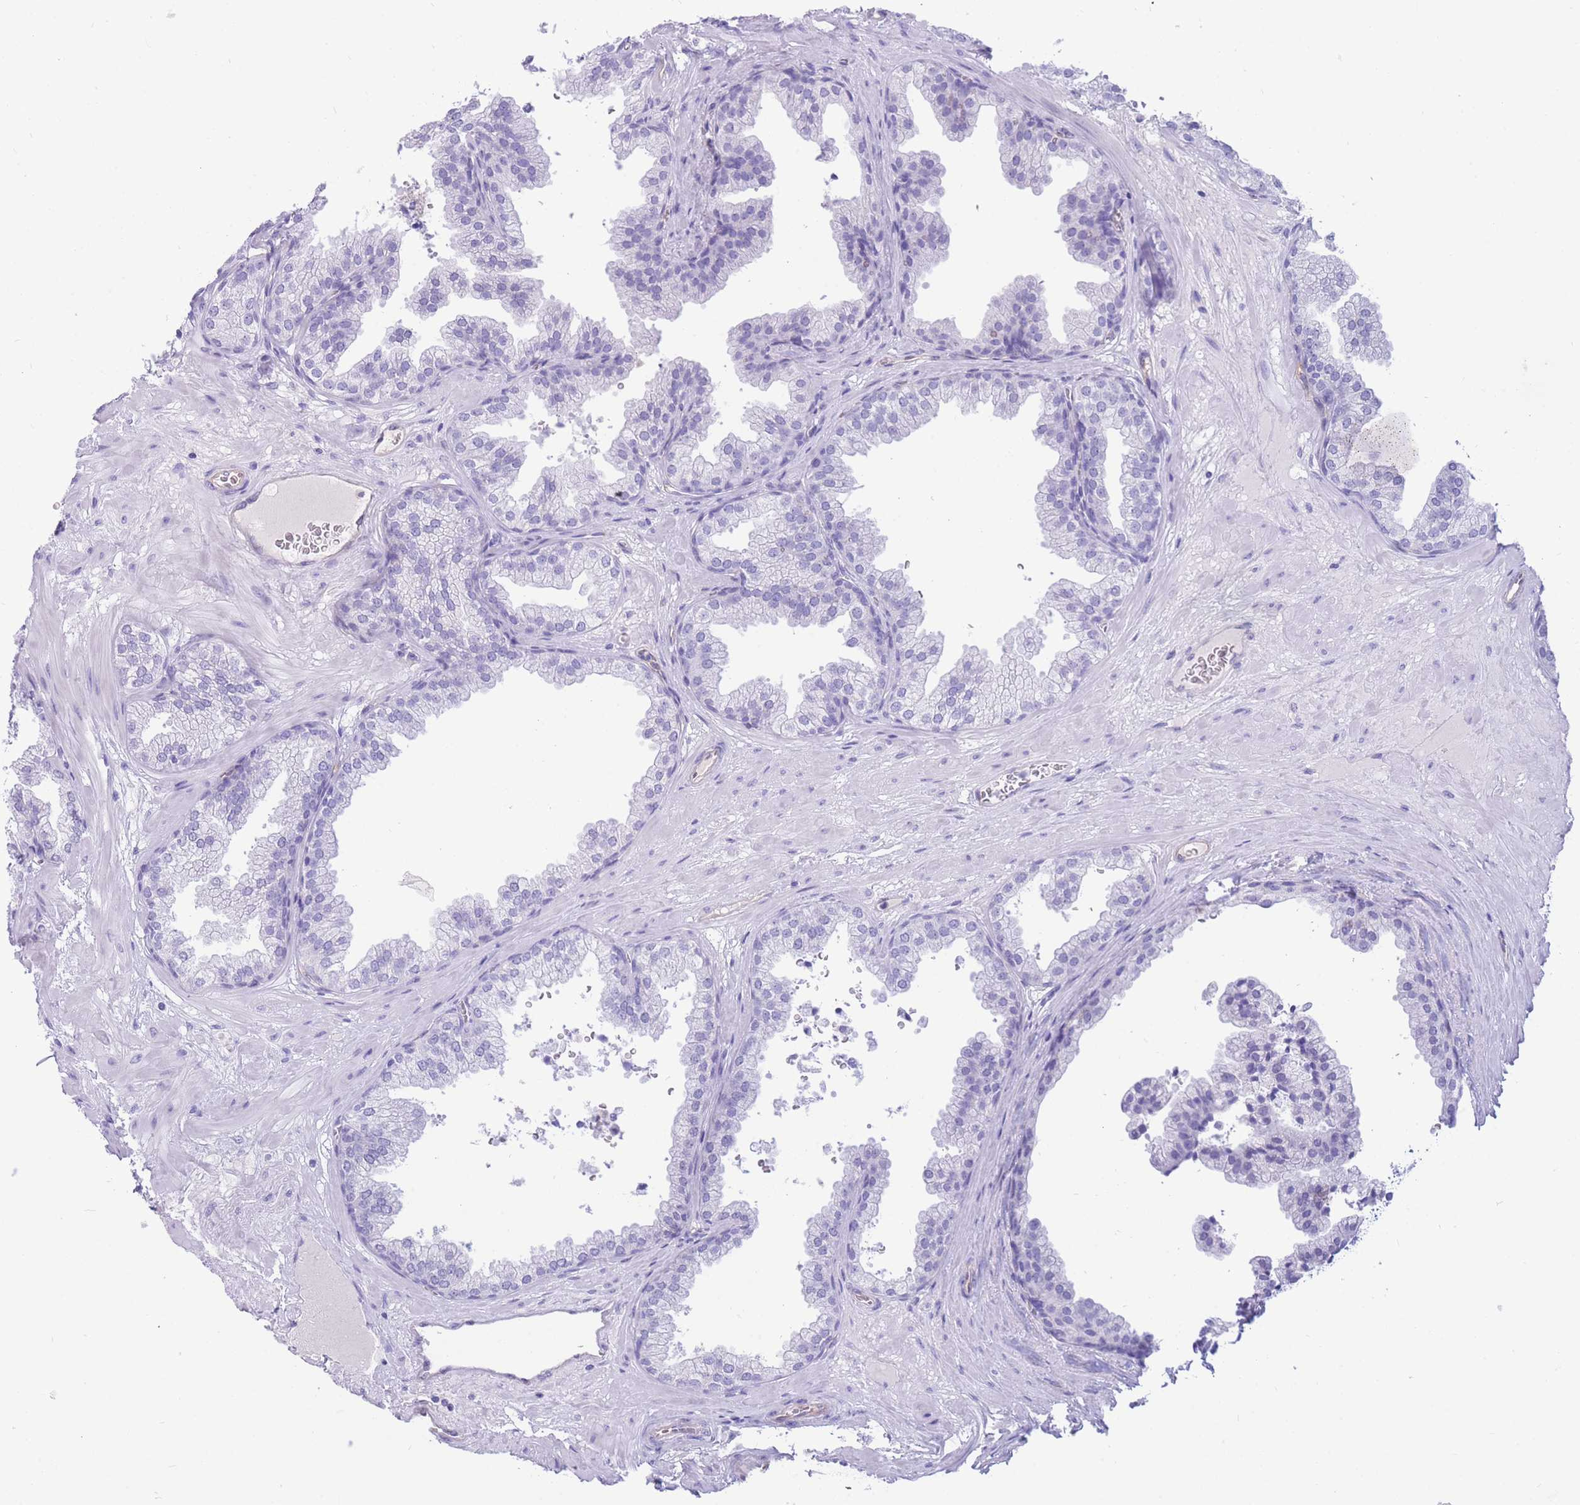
{"staining": {"intensity": "negative", "quantity": "none", "location": "none"}, "tissue": "prostate", "cell_type": "Glandular cells", "image_type": "normal", "snomed": [{"axis": "morphology", "description": "Normal tissue, NOS"}, {"axis": "topography", "description": "Prostate"}], "caption": "IHC photomicrograph of benign prostate stained for a protein (brown), which reveals no expression in glandular cells.", "gene": "SULT1A1", "patient": {"sex": "male", "age": 37}}